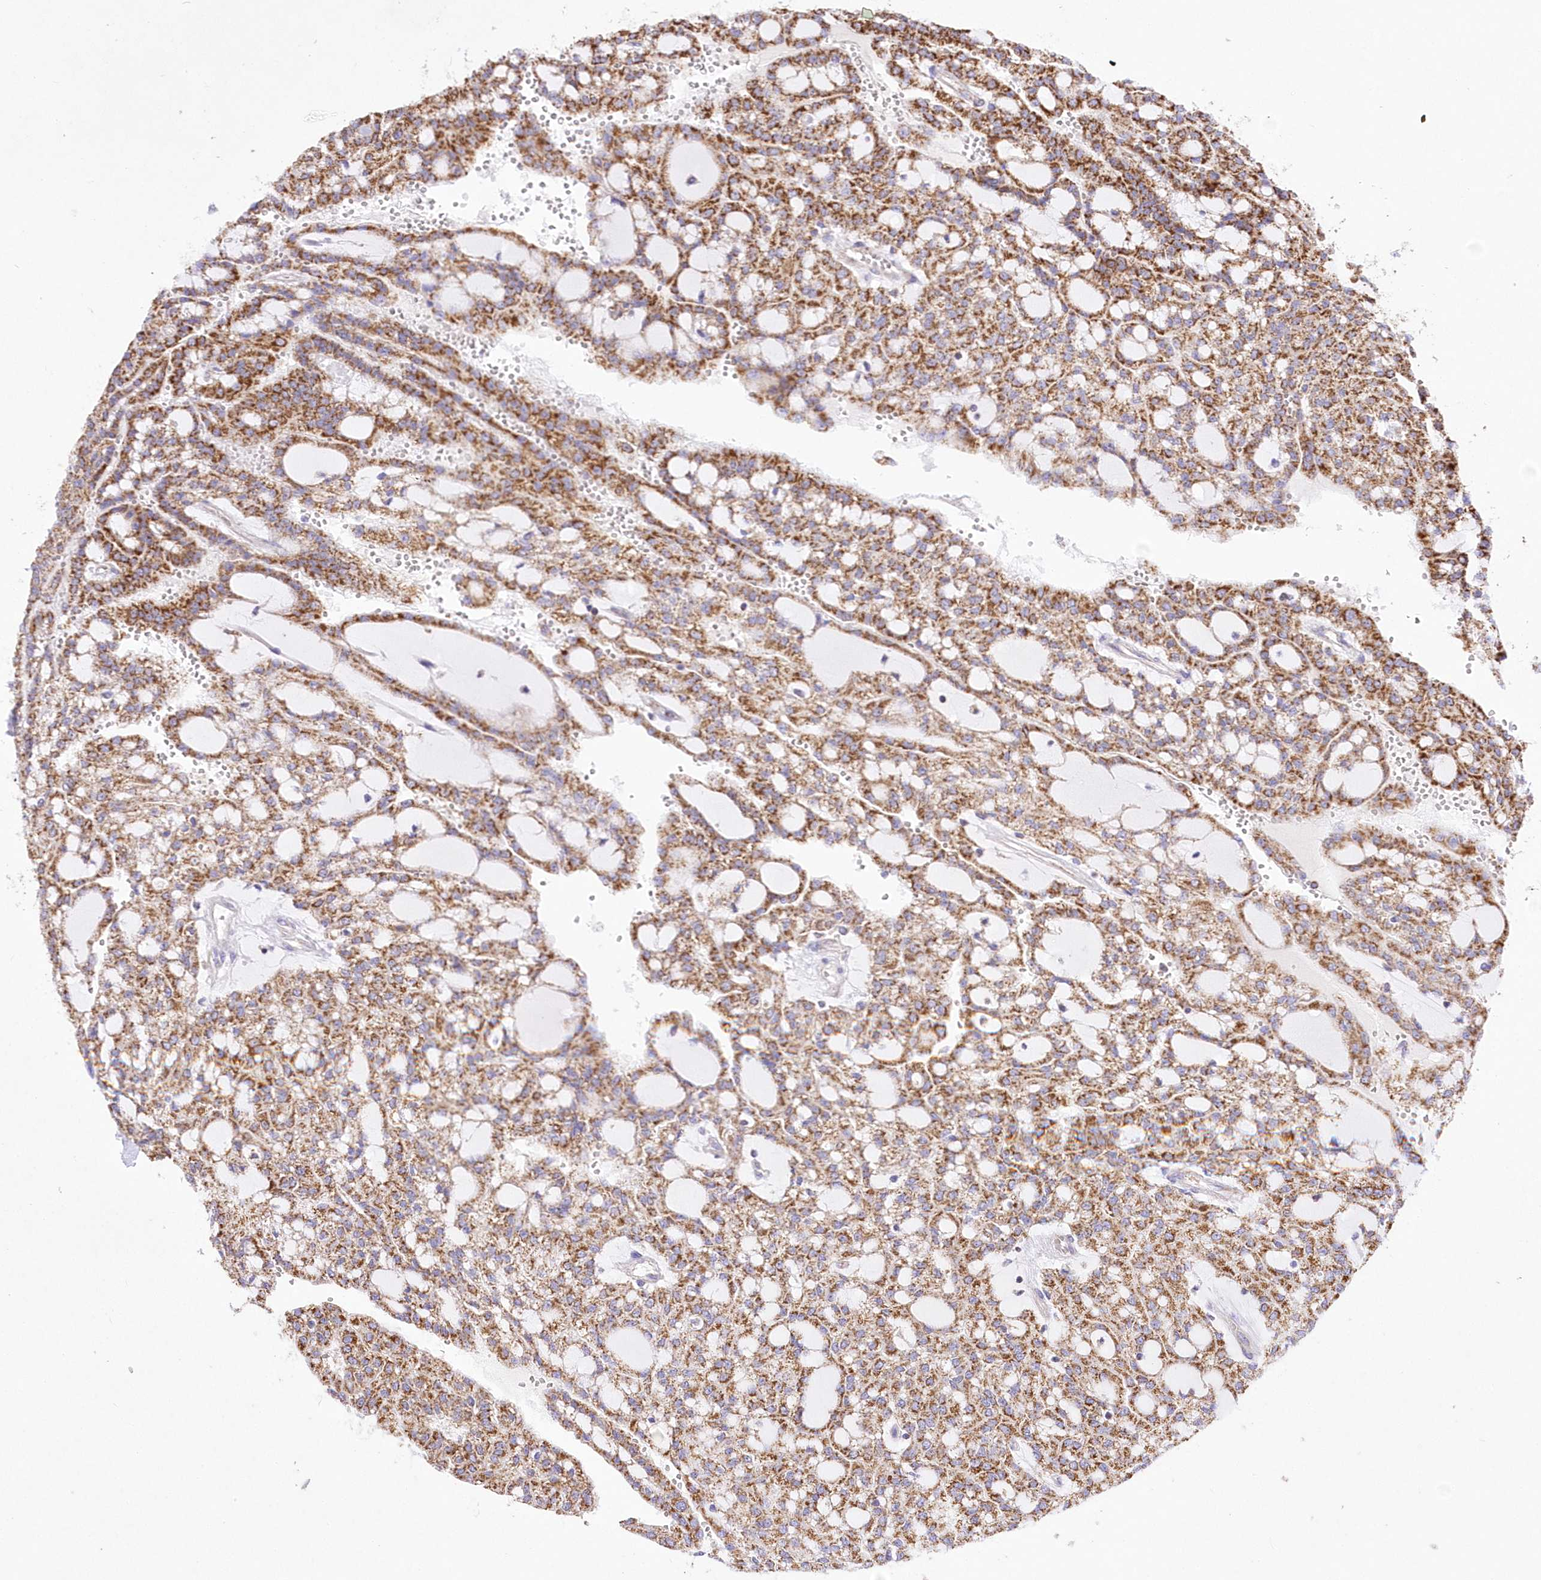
{"staining": {"intensity": "strong", "quantity": ">75%", "location": "cytoplasmic/membranous"}, "tissue": "renal cancer", "cell_type": "Tumor cells", "image_type": "cancer", "snomed": [{"axis": "morphology", "description": "Adenocarcinoma, NOS"}, {"axis": "topography", "description": "Kidney"}], "caption": "Adenocarcinoma (renal) stained with DAB (3,3'-diaminobenzidine) IHC reveals high levels of strong cytoplasmic/membranous expression in approximately >75% of tumor cells. (DAB (3,3'-diaminobenzidine) IHC, brown staining for protein, blue staining for nuclei).", "gene": "ASNSD1", "patient": {"sex": "male", "age": 63}}